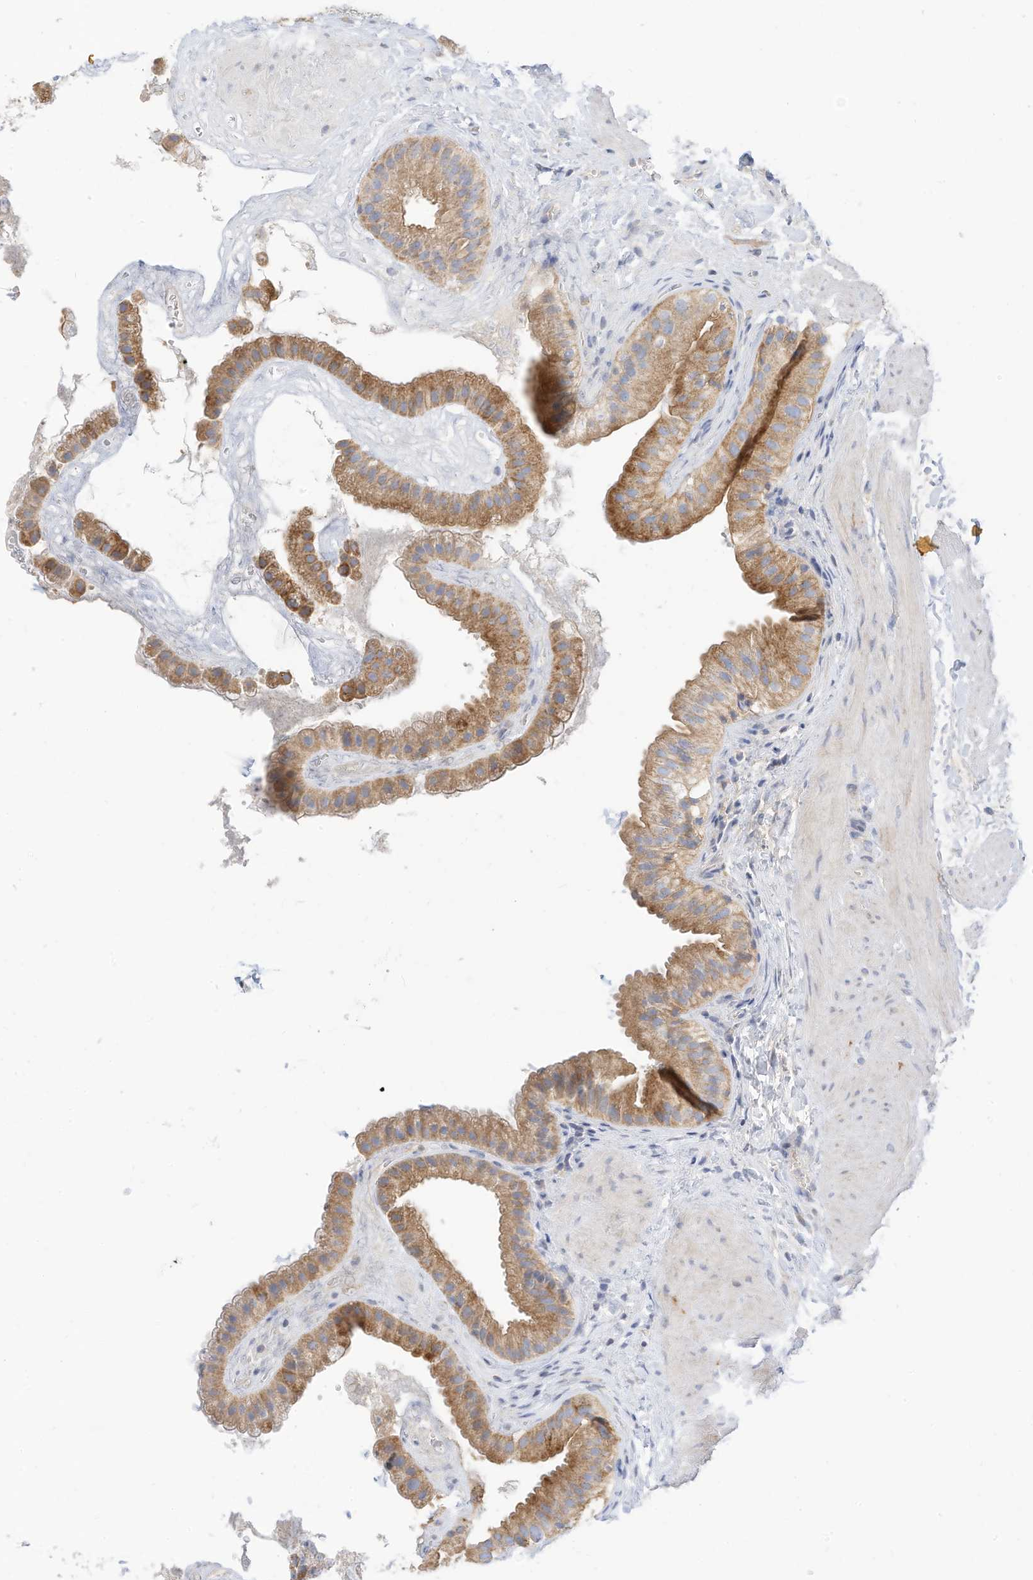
{"staining": {"intensity": "moderate", "quantity": ">75%", "location": "cytoplasmic/membranous"}, "tissue": "gallbladder", "cell_type": "Glandular cells", "image_type": "normal", "snomed": [{"axis": "morphology", "description": "Normal tissue, NOS"}, {"axis": "topography", "description": "Gallbladder"}], "caption": "Immunohistochemical staining of benign human gallbladder shows moderate cytoplasmic/membranous protein positivity in approximately >75% of glandular cells.", "gene": "RHOH", "patient": {"sex": "male", "age": 55}}